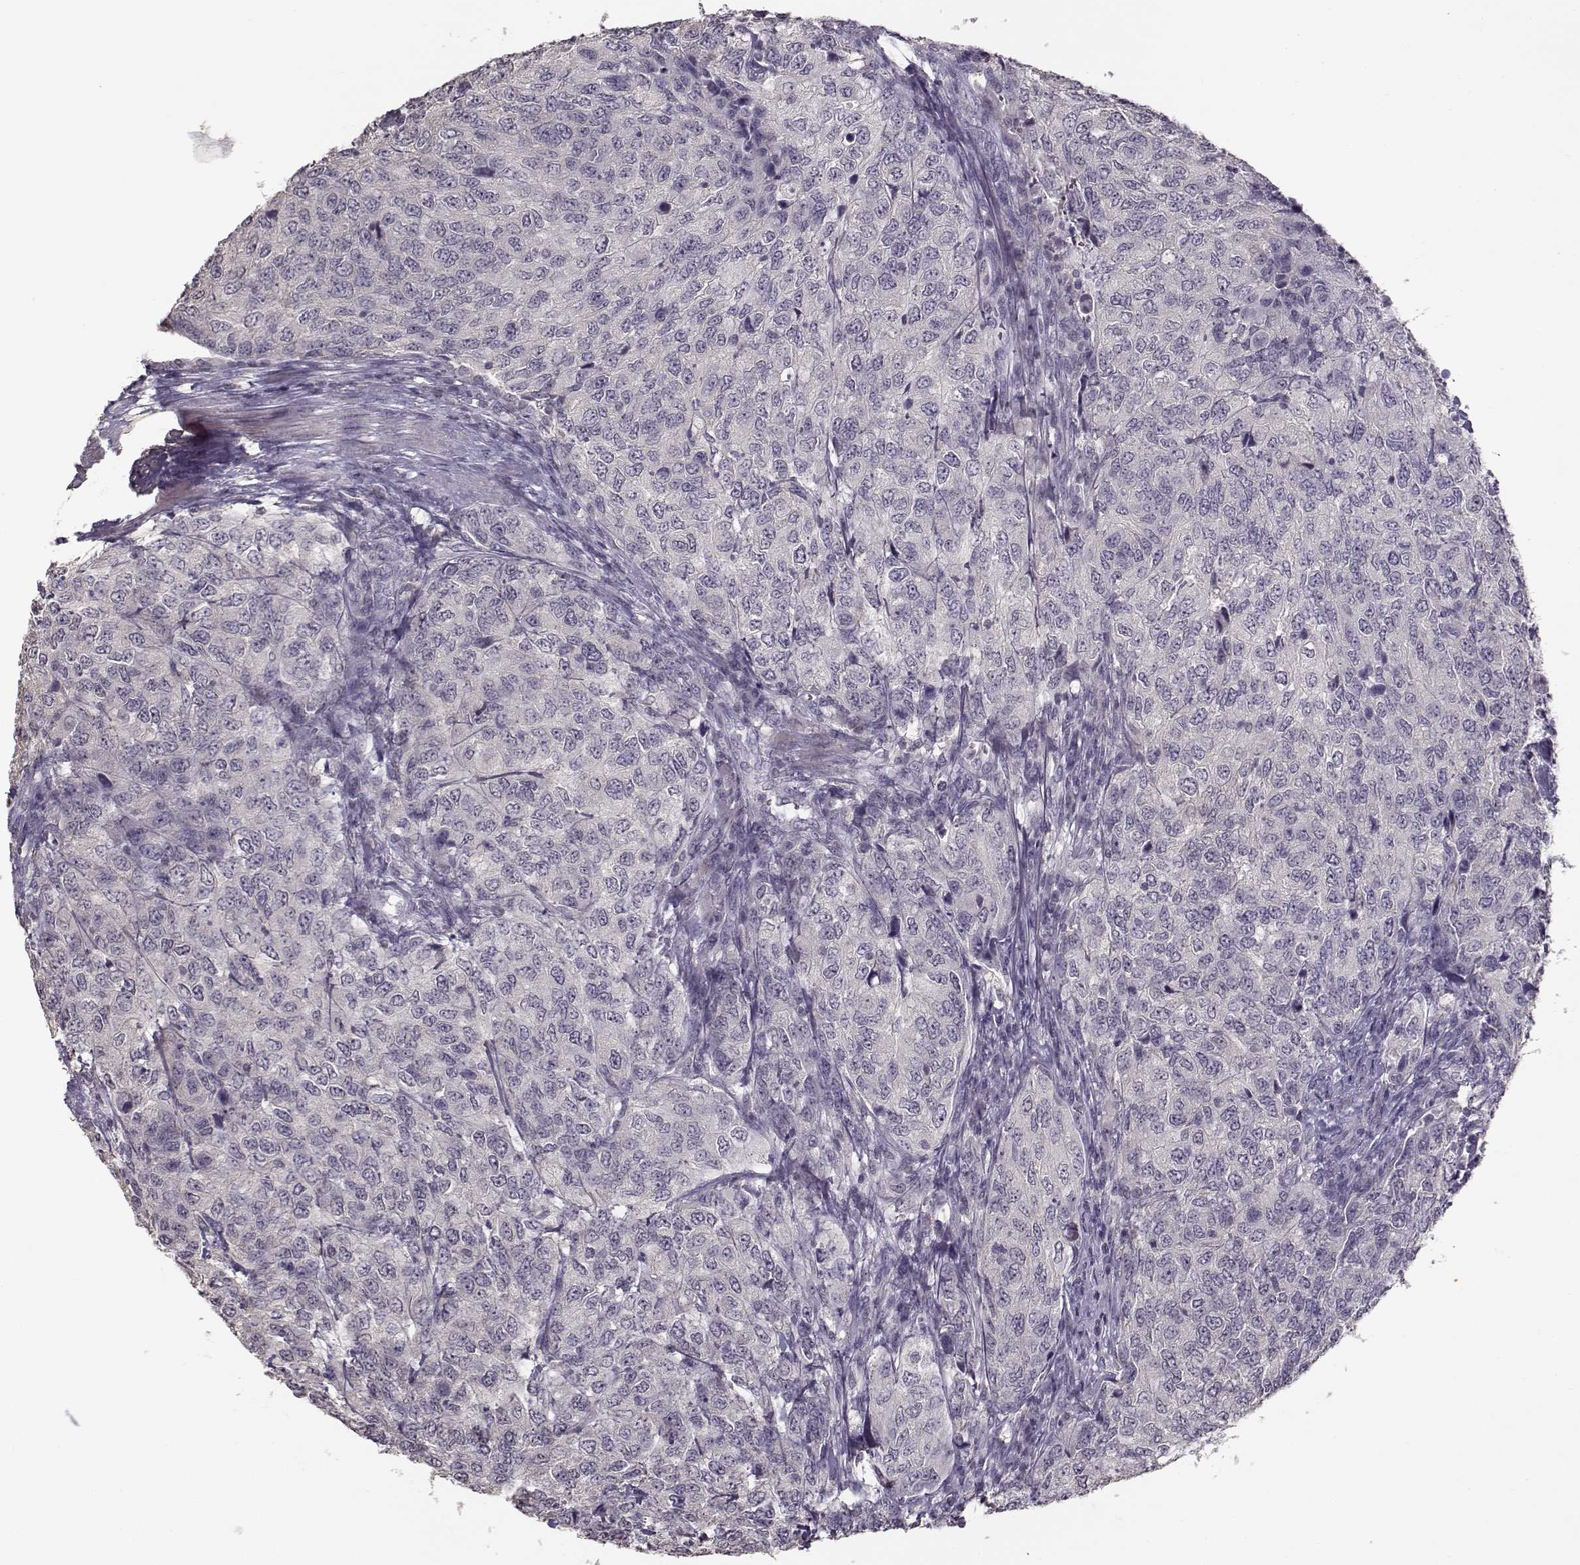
{"staining": {"intensity": "negative", "quantity": "none", "location": "none"}, "tissue": "urothelial cancer", "cell_type": "Tumor cells", "image_type": "cancer", "snomed": [{"axis": "morphology", "description": "Urothelial carcinoma, High grade"}, {"axis": "topography", "description": "Urinary bladder"}], "caption": "Immunohistochemical staining of urothelial carcinoma (high-grade) exhibits no significant staining in tumor cells. Brightfield microscopy of immunohistochemistry (IHC) stained with DAB (brown) and hematoxylin (blue), captured at high magnification.", "gene": "UROC1", "patient": {"sex": "female", "age": 78}}